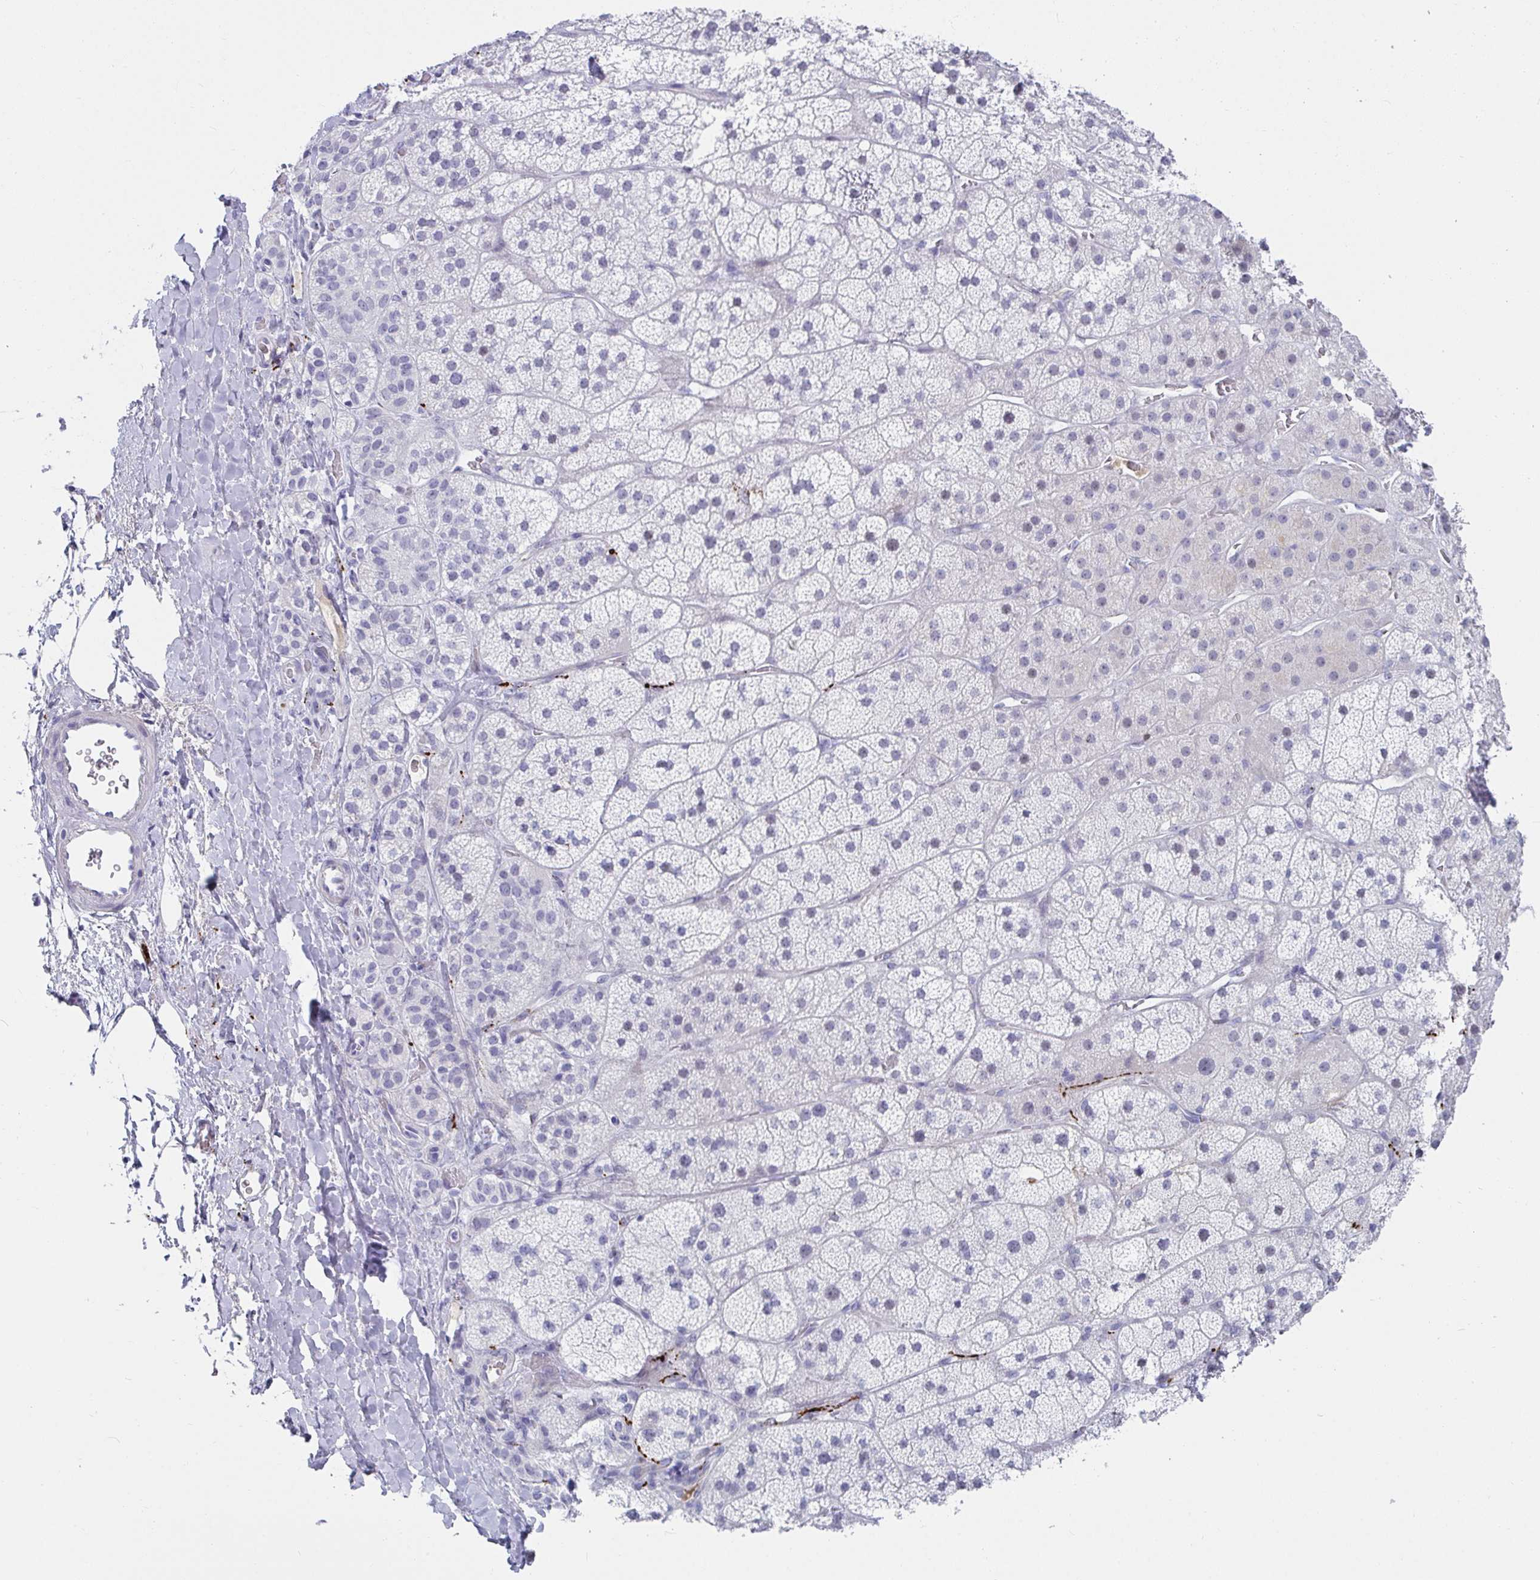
{"staining": {"intensity": "strong", "quantity": "<25%", "location": "cytoplasmic/membranous"}, "tissue": "adrenal gland", "cell_type": "Glandular cells", "image_type": "normal", "snomed": [{"axis": "morphology", "description": "Normal tissue, NOS"}, {"axis": "topography", "description": "Adrenal gland"}], "caption": "Glandular cells demonstrate medium levels of strong cytoplasmic/membranous staining in approximately <25% of cells in normal adrenal gland.", "gene": "NPY", "patient": {"sex": "male", "age": 57}}